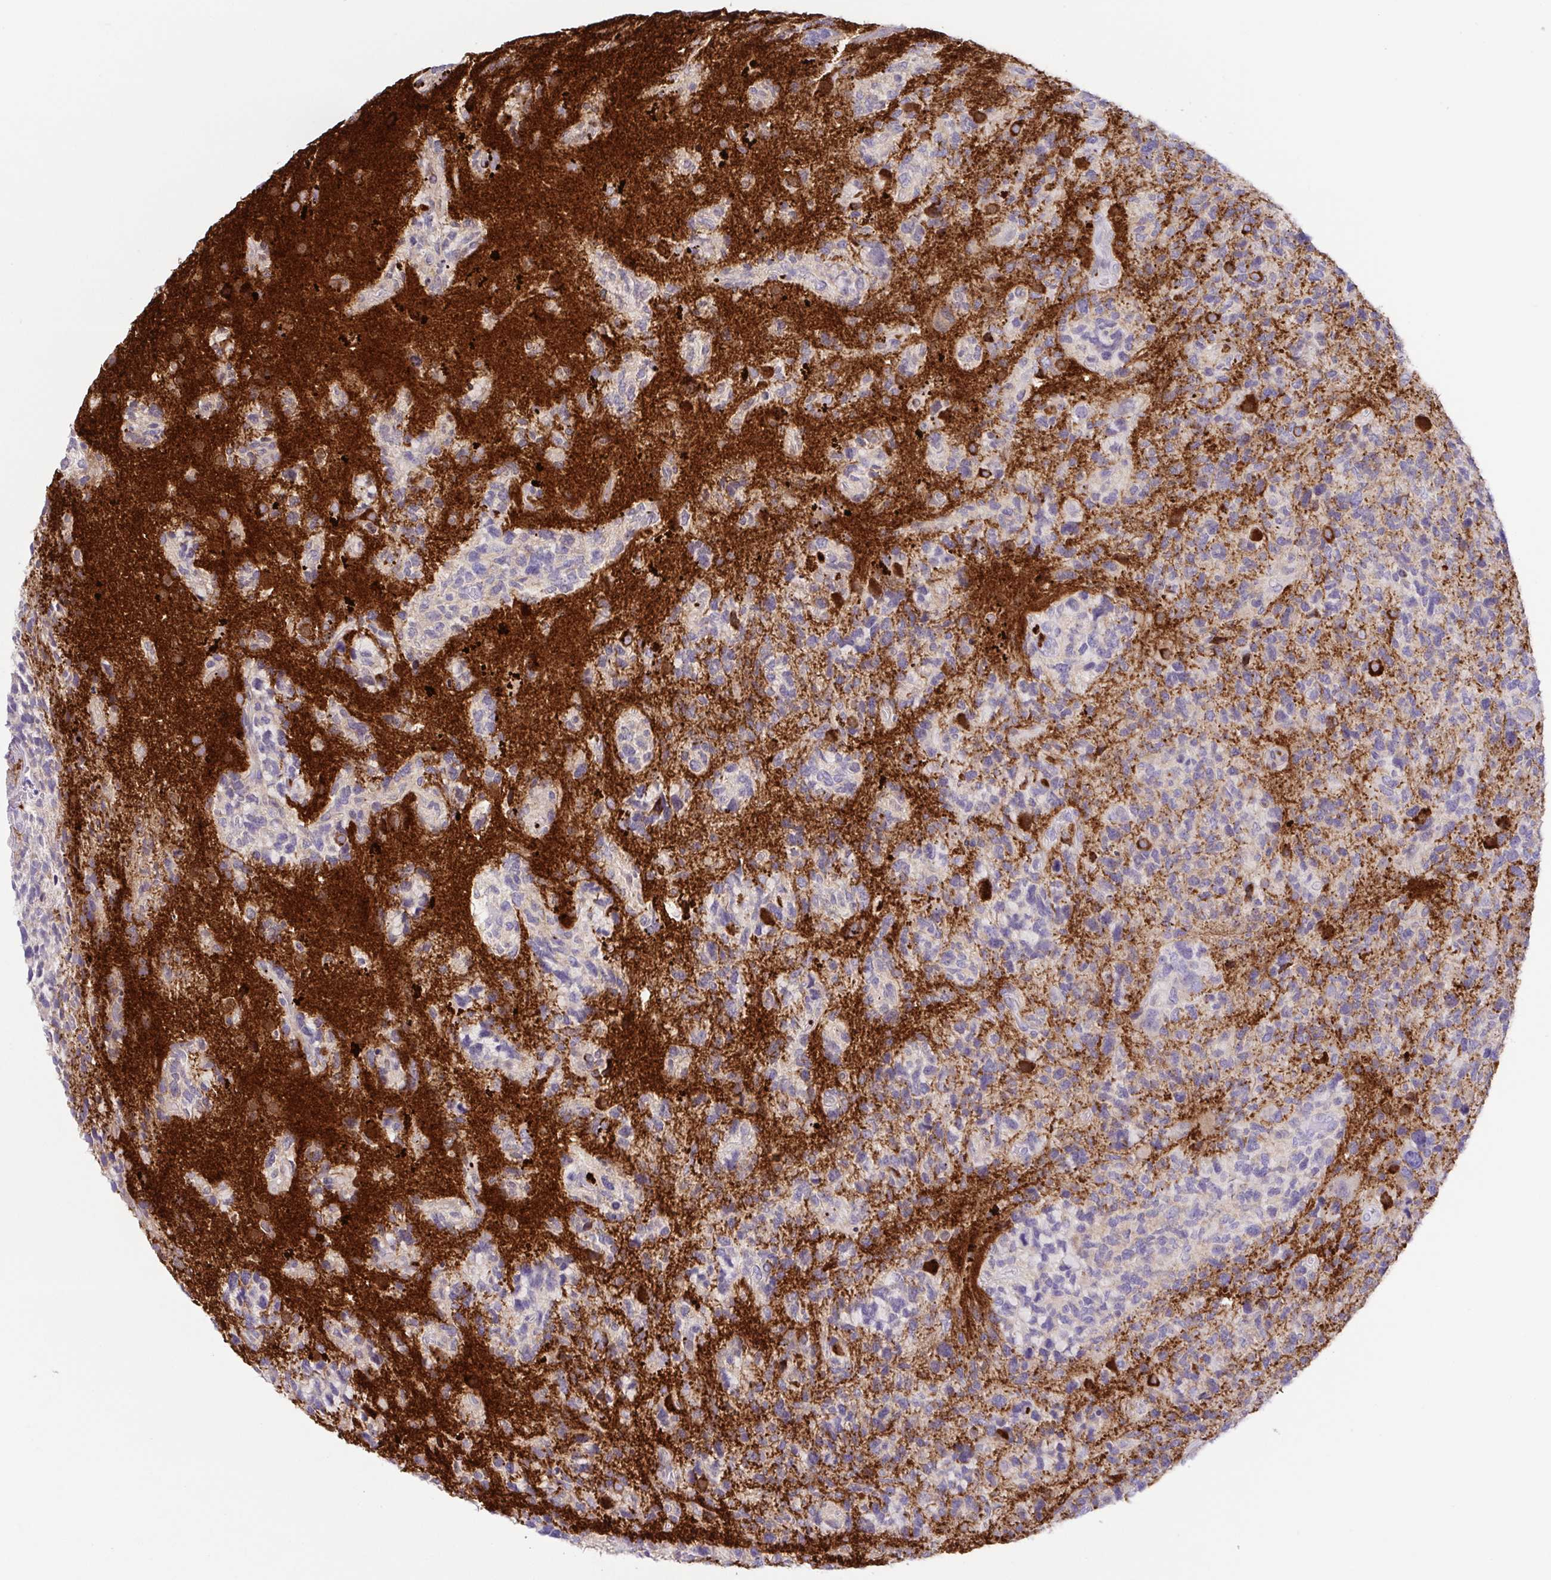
{"staining": {"intensity": "negative", "quantity": "none", "location": "none"}, "tissue": "glioma", "cell_type": "Tumor cells", "image_type": "cancer", "snomed": [{"axis": "morphology", "description": "Glioma, malignant, High grade"}, {"axis": "topography", "description": "Brain"}], "caption": "A high-resolution micrograph shows immunohistochemistry staining of glioma, which exhibits no significant expression in tumor cells.", "gene": "ATP6V1G2", "patient": {"sex": "female", "age": 71}}